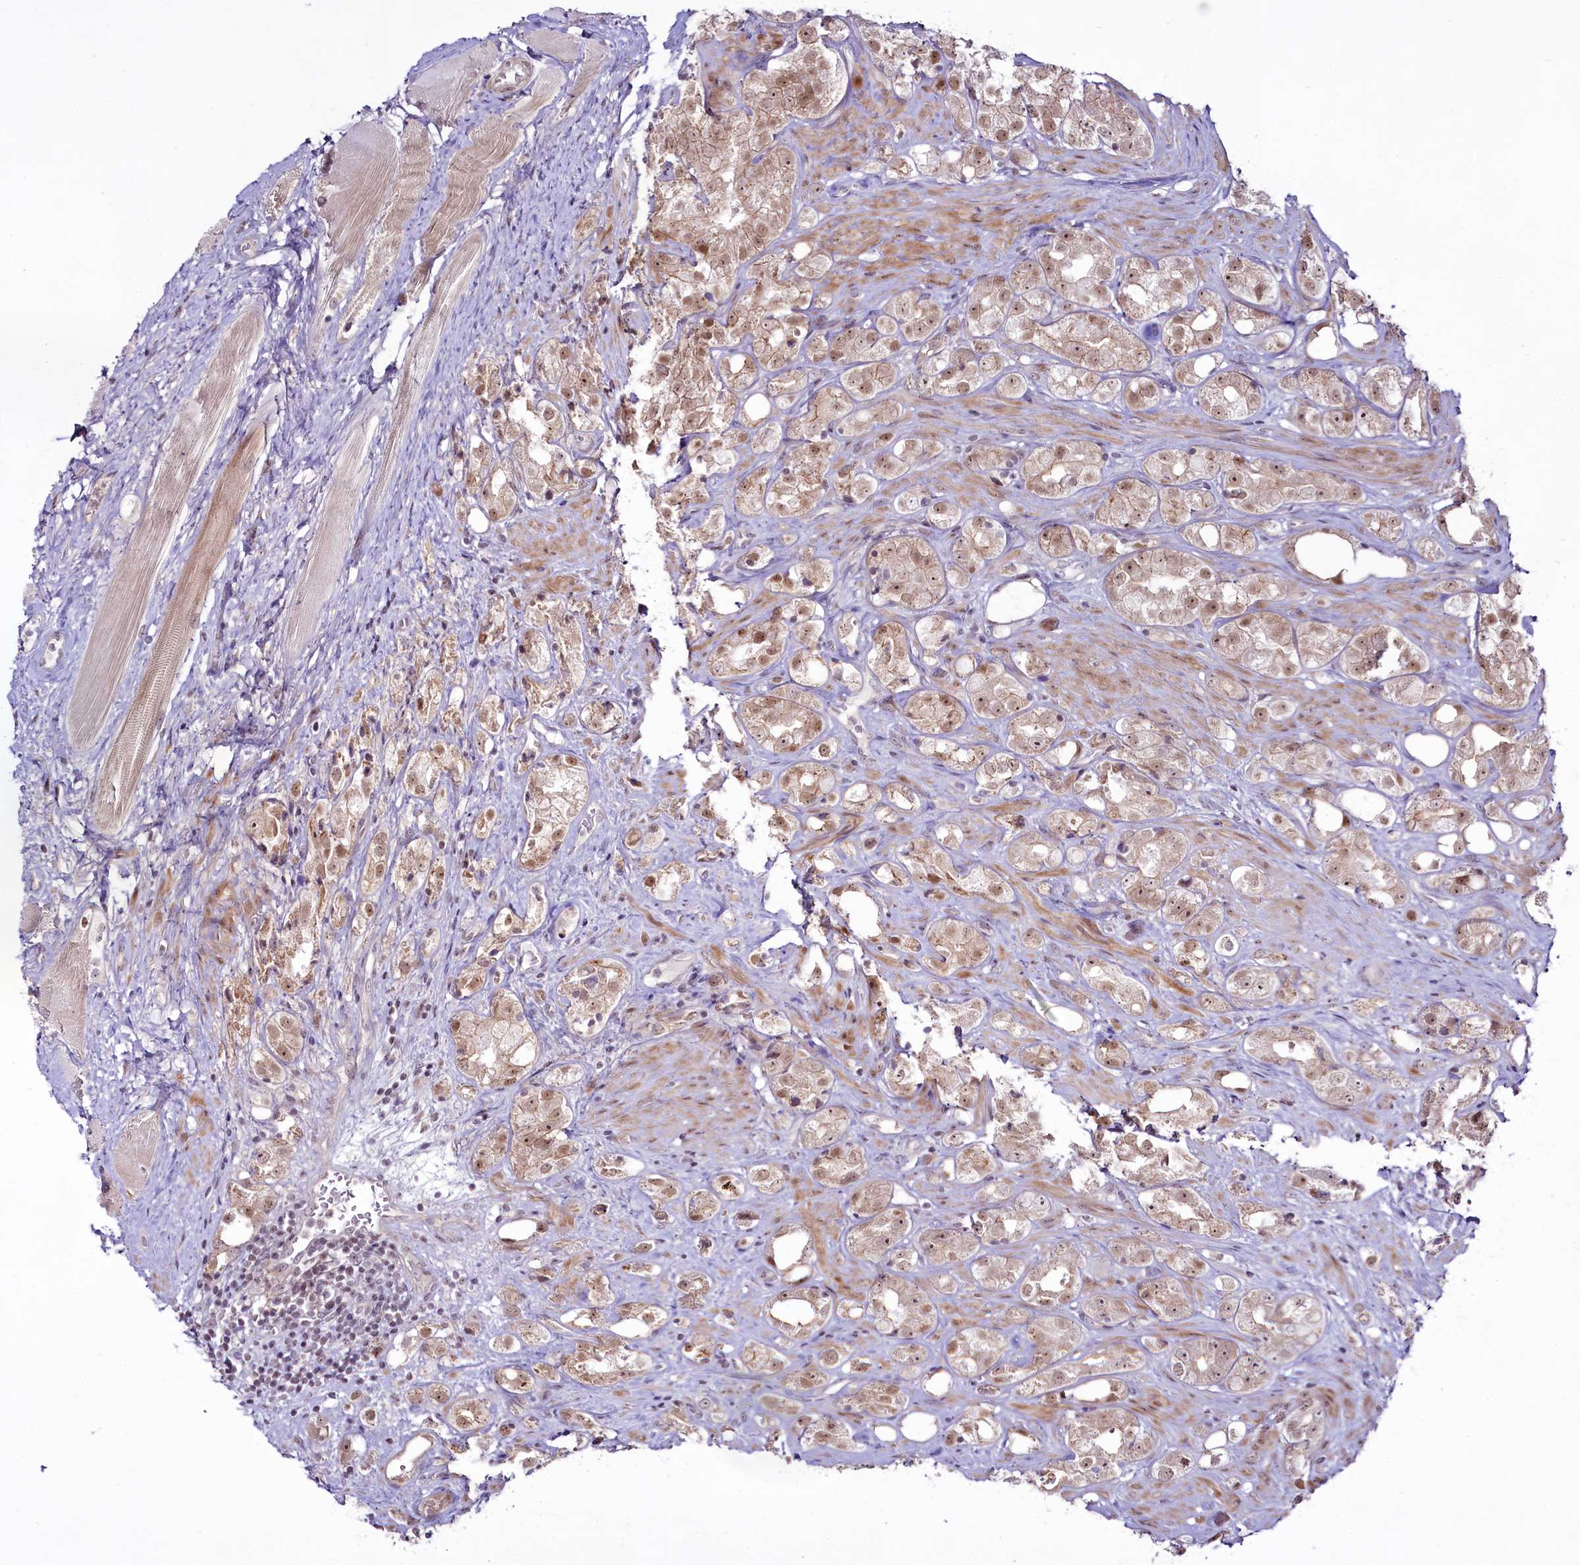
{"staining": {"intensity": "weak", "quantity": ">75%", "location": "cytoplasmic/membranous,nuclear"}, "tissue": "prostate cancer", "cell_type": "Tumor cells", "image_type": "cancer", "snomed": [{"axis": "morphology", "description": "Adenocarcinoma, NOS"}, {"axis": "topography", "description": "Prostate"}], "caption": "An image of prostate cancer stained for a protein displays weak cytoplasmic/membranous and nuclear brown staining in tumor cells.", "gene": "RSBN1", "patient": {"sex": "male", "age": 79}}